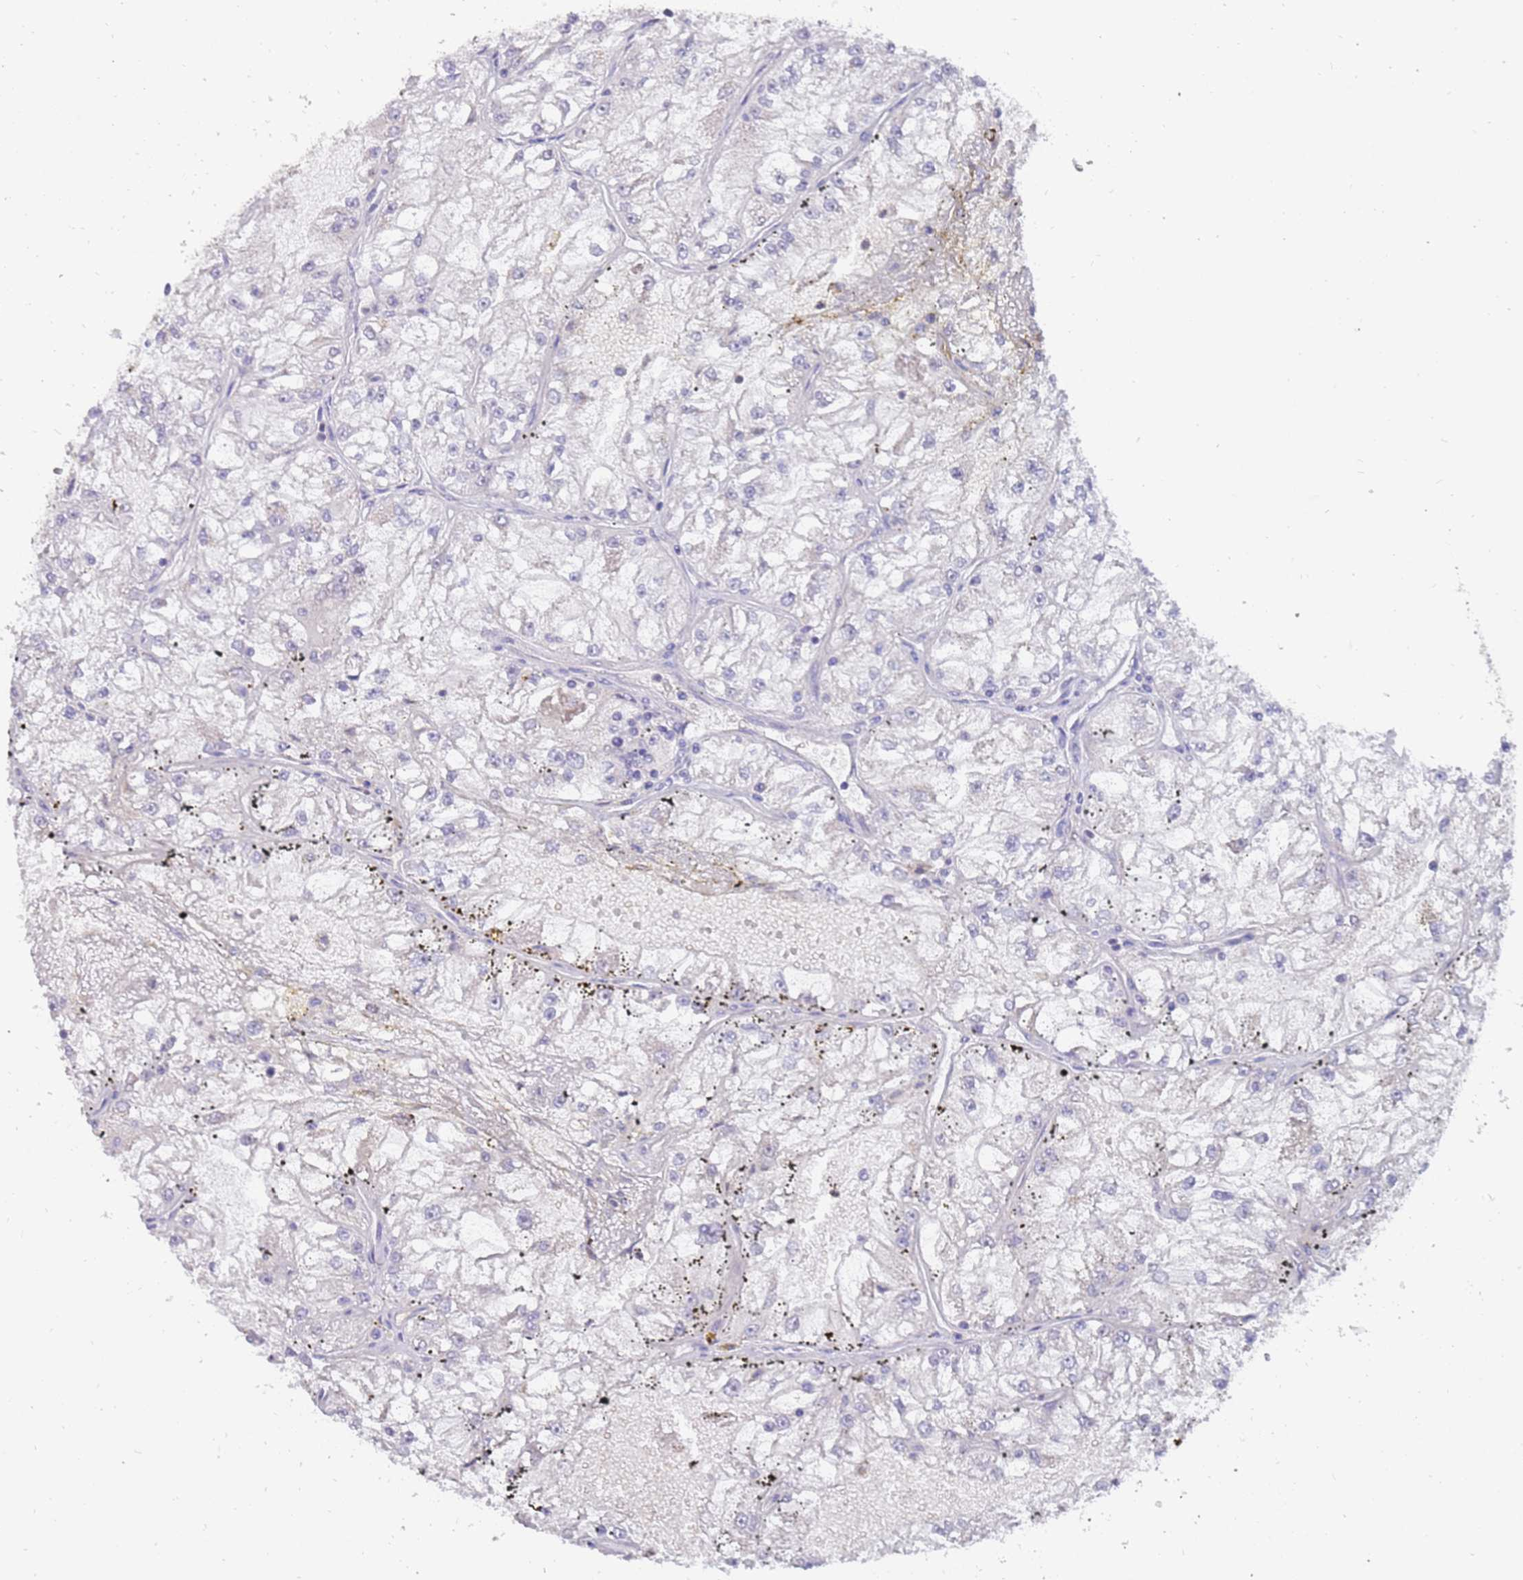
{"staining": {"intensity": "negative", "quantity": "none", "location": "none"}, "tissue": "renal cancer", "cell_type": "Tumor cells", "image_type": "cancer", "snomed": [{"axis": "morphology", "description": "Adenocarcinoma, NOS"}, {"axis": "topography", "description": "Kidney"}], "caption": "This is an immunohistochemistry image of adenocarcinoma (renal). There is no positivity in tumor cells.", "gene": "ZNF746", "patient": {"sex": "female", "age": 72}}